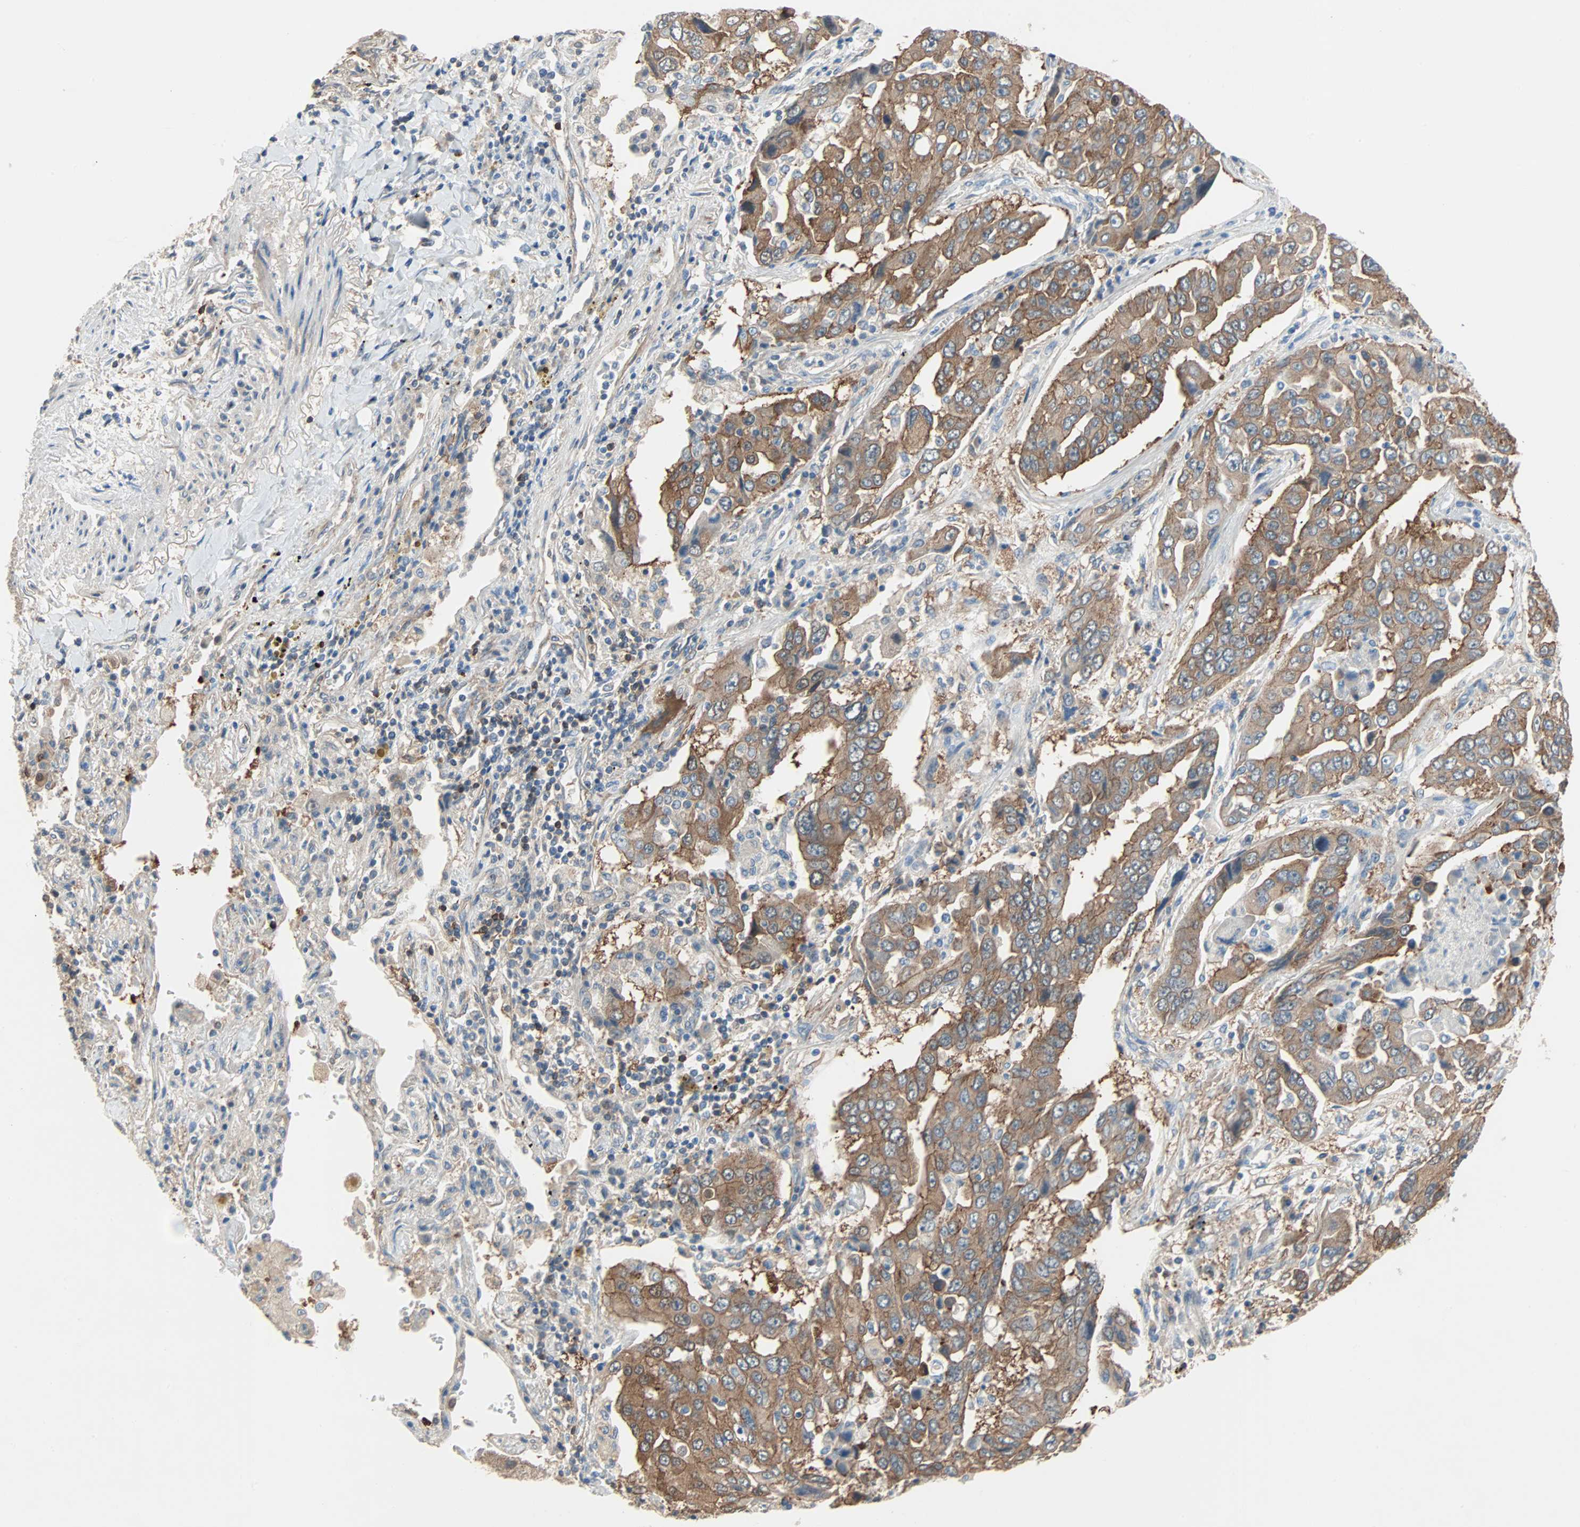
{"staining": {"intensity": "strong", "quantity": ">75%", "location": "cytoplasmic/membranous"}, "tissue": "lung cancer", "cell_type": "Tumor cells", "image_type": "cancer", "snomed": [{"axis": "morphology", "description": "Adenocarcinoma, NOS"}, {"axis": "topography", "description": "Lung"}], "caption": "IHC photomicrograph of lung cancer (adenocarcinoma) stained for a protein (brown), which reveals high levels of strong cytoplasmic/membranous expression in approximately >75% of tumor cells.", "gene": "TNFRSF12A", "patient": {"sex": "female", "age": 65}}